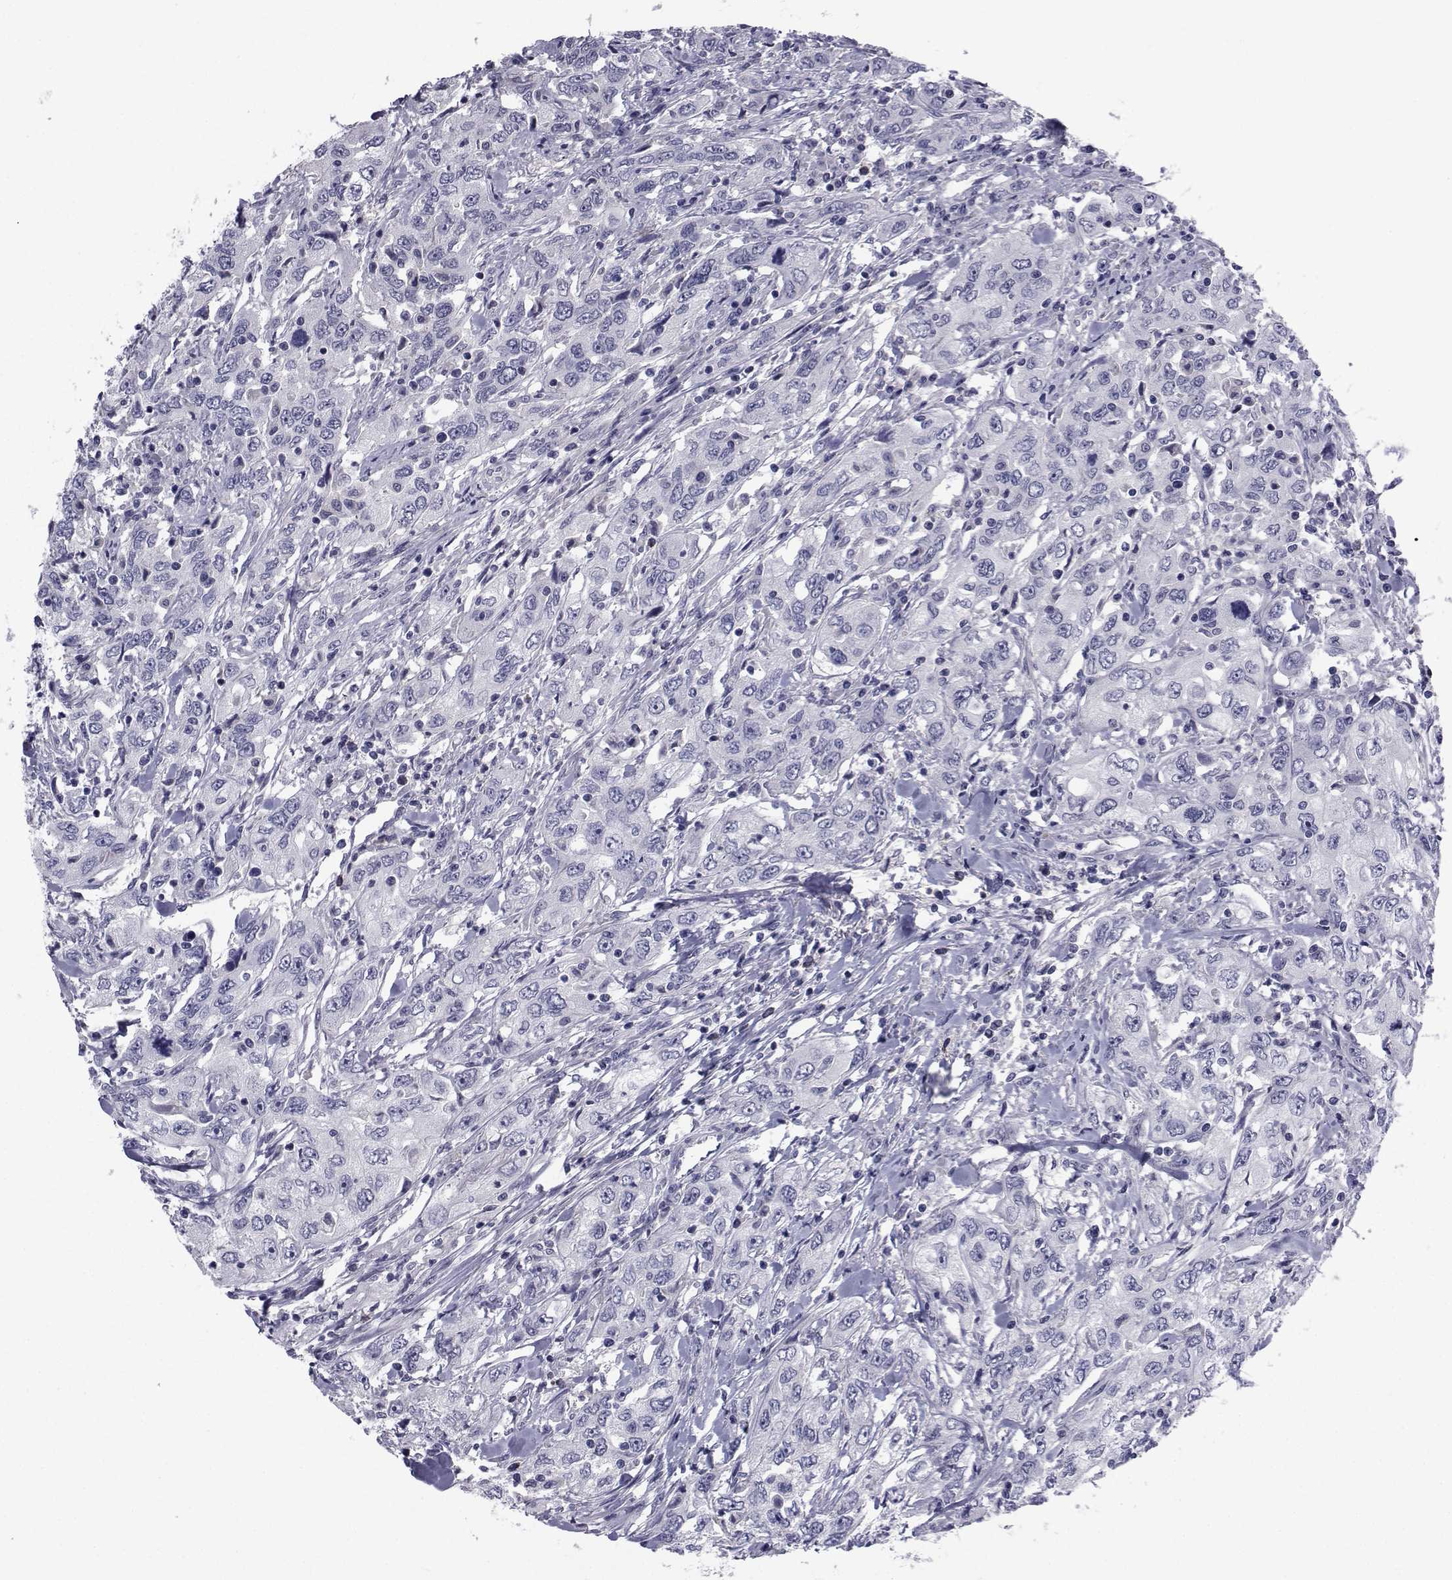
{"staining": {"intensity": "negative", "quantity": "none", "location": "none"}, "tissue": "urothelial cancer", "cell_type": "Tumor cells", "image_type": "cancer", "snomed": [{"axis": "morphology", "description": "Urothelial carcinoma, High grade"}, {"axis": "topography", "description": "Urinary bladder"}], "caption": "Tumor cells are negative for brown protein staining in urothelial cancer.", "gene": "CHRNA1", "patient": {"sex": "male", "age": 76}}